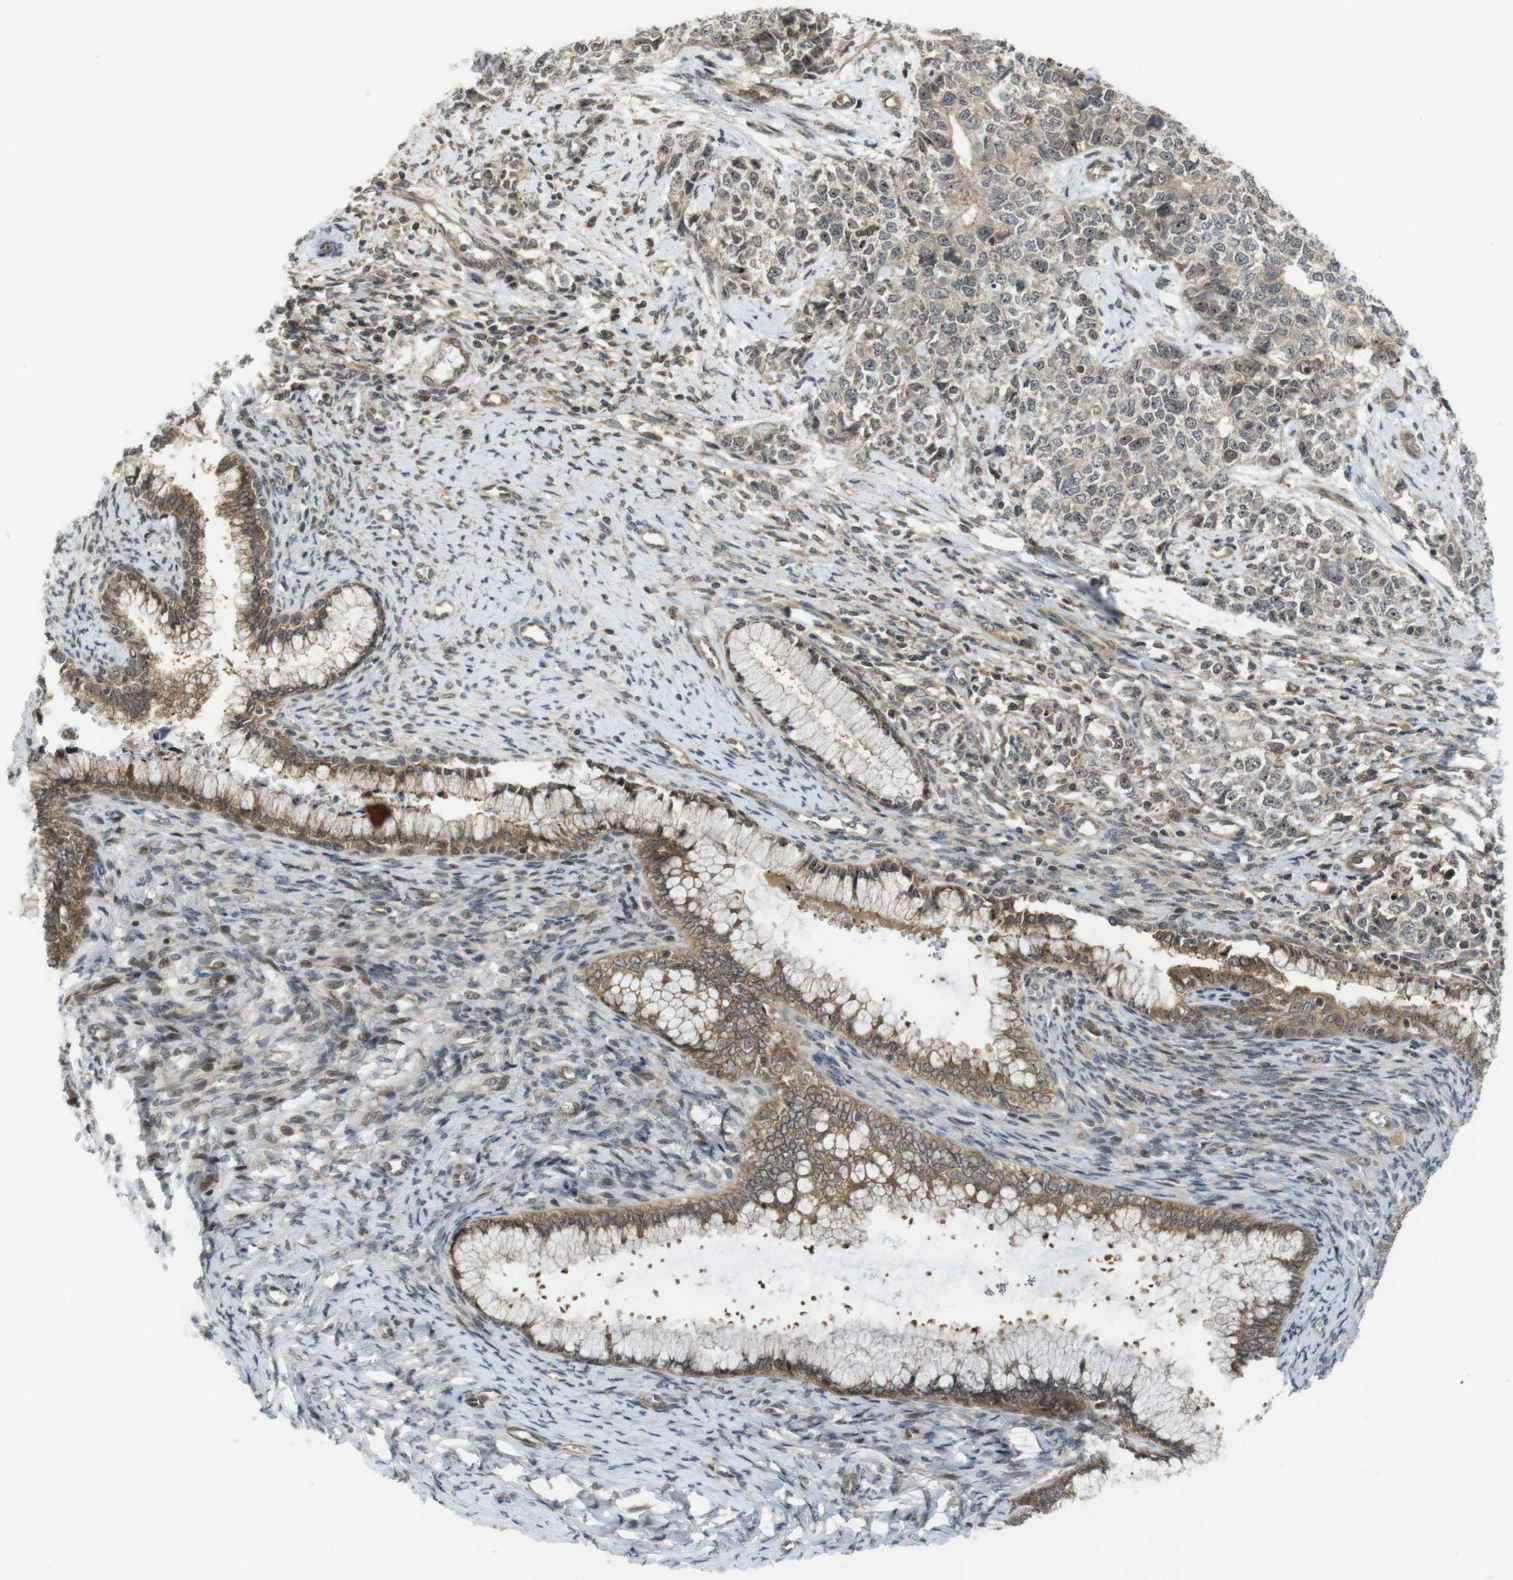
{"staining": {"intensity": "weak", "quantity": ">75%", "location": "cytoplasmic/membranous,nuclear"}, "tissue": "cervical cancer", "cell_type": "Tumor cells", "image_type": "cancer", "snomed": [{"axis": "morphology", "description": "Squamous cell carcinoma, NOS"}, {"axis": "topography", "description": "Cervix"}], "caption": "The photomicrograph exhibits staining of cervical squamous cell carcinoma, revealing weak cytoplasmic/membranous and nuclear protein positivity (brown color) within tumor cells. The protein of interest is shown in brown color, while the nuclei are stained blue.", "gene": "CC2D1A", "patient": {"sex": "female", "age": 63}}